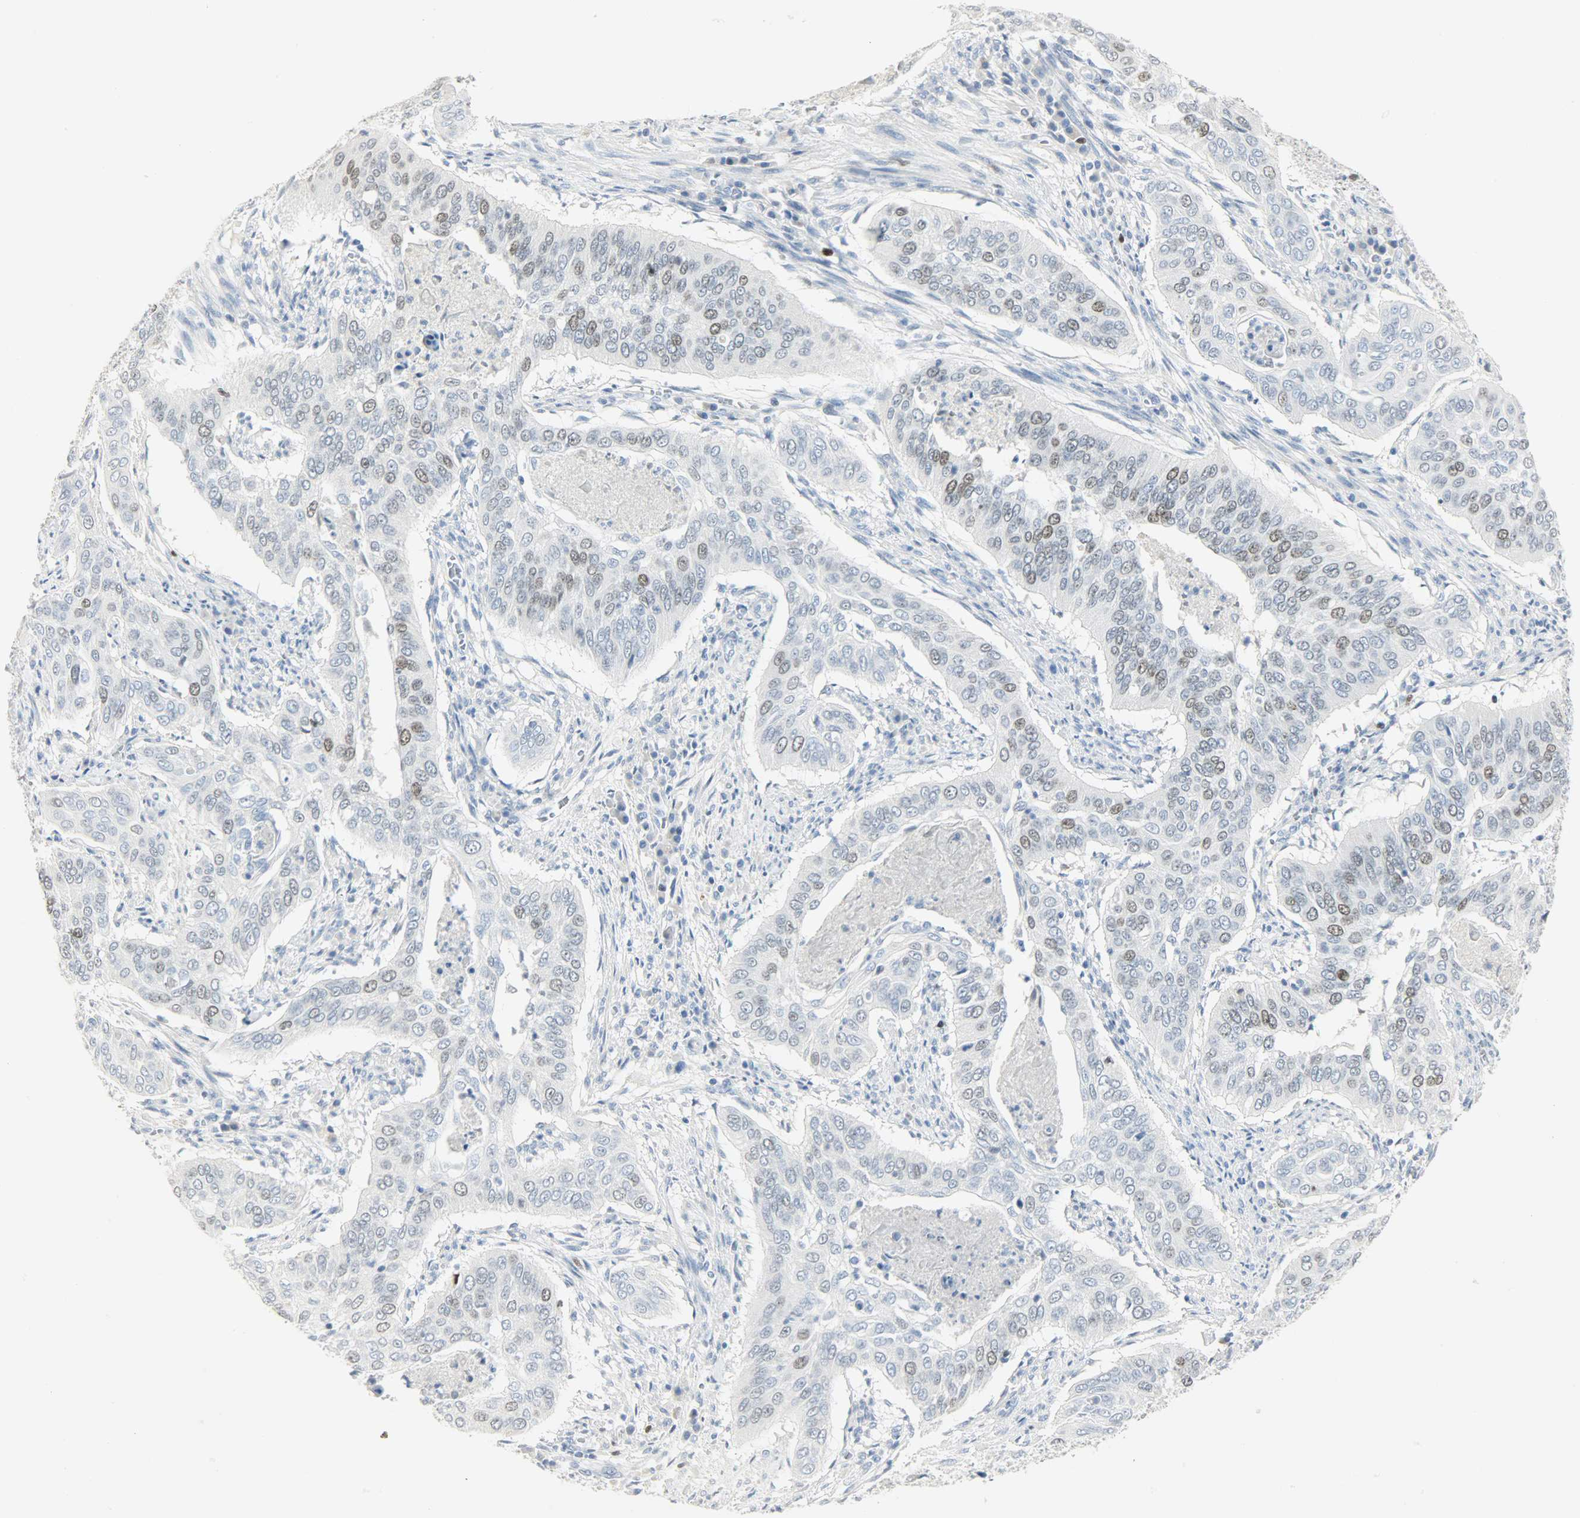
{"staining": {"intensity": "weak", "quantity": "<25%", "location": "nuclear"}, "tissue": "cervical cancer", "cell_type": "Tumor cells", "image_type": "cancer", "snomed": [{"axis": "morphology", "description": "Squamous cell carcinoma, NOS"}, {"axis": "topography", "description": "Cervix"}], "caption": "The photomicrograph reveals no significant expression in tumor cells of cervical cancer (squamous cell carcinoma).", "gene": "HELLS", "patient": {"sex": "female", "age": 39}}